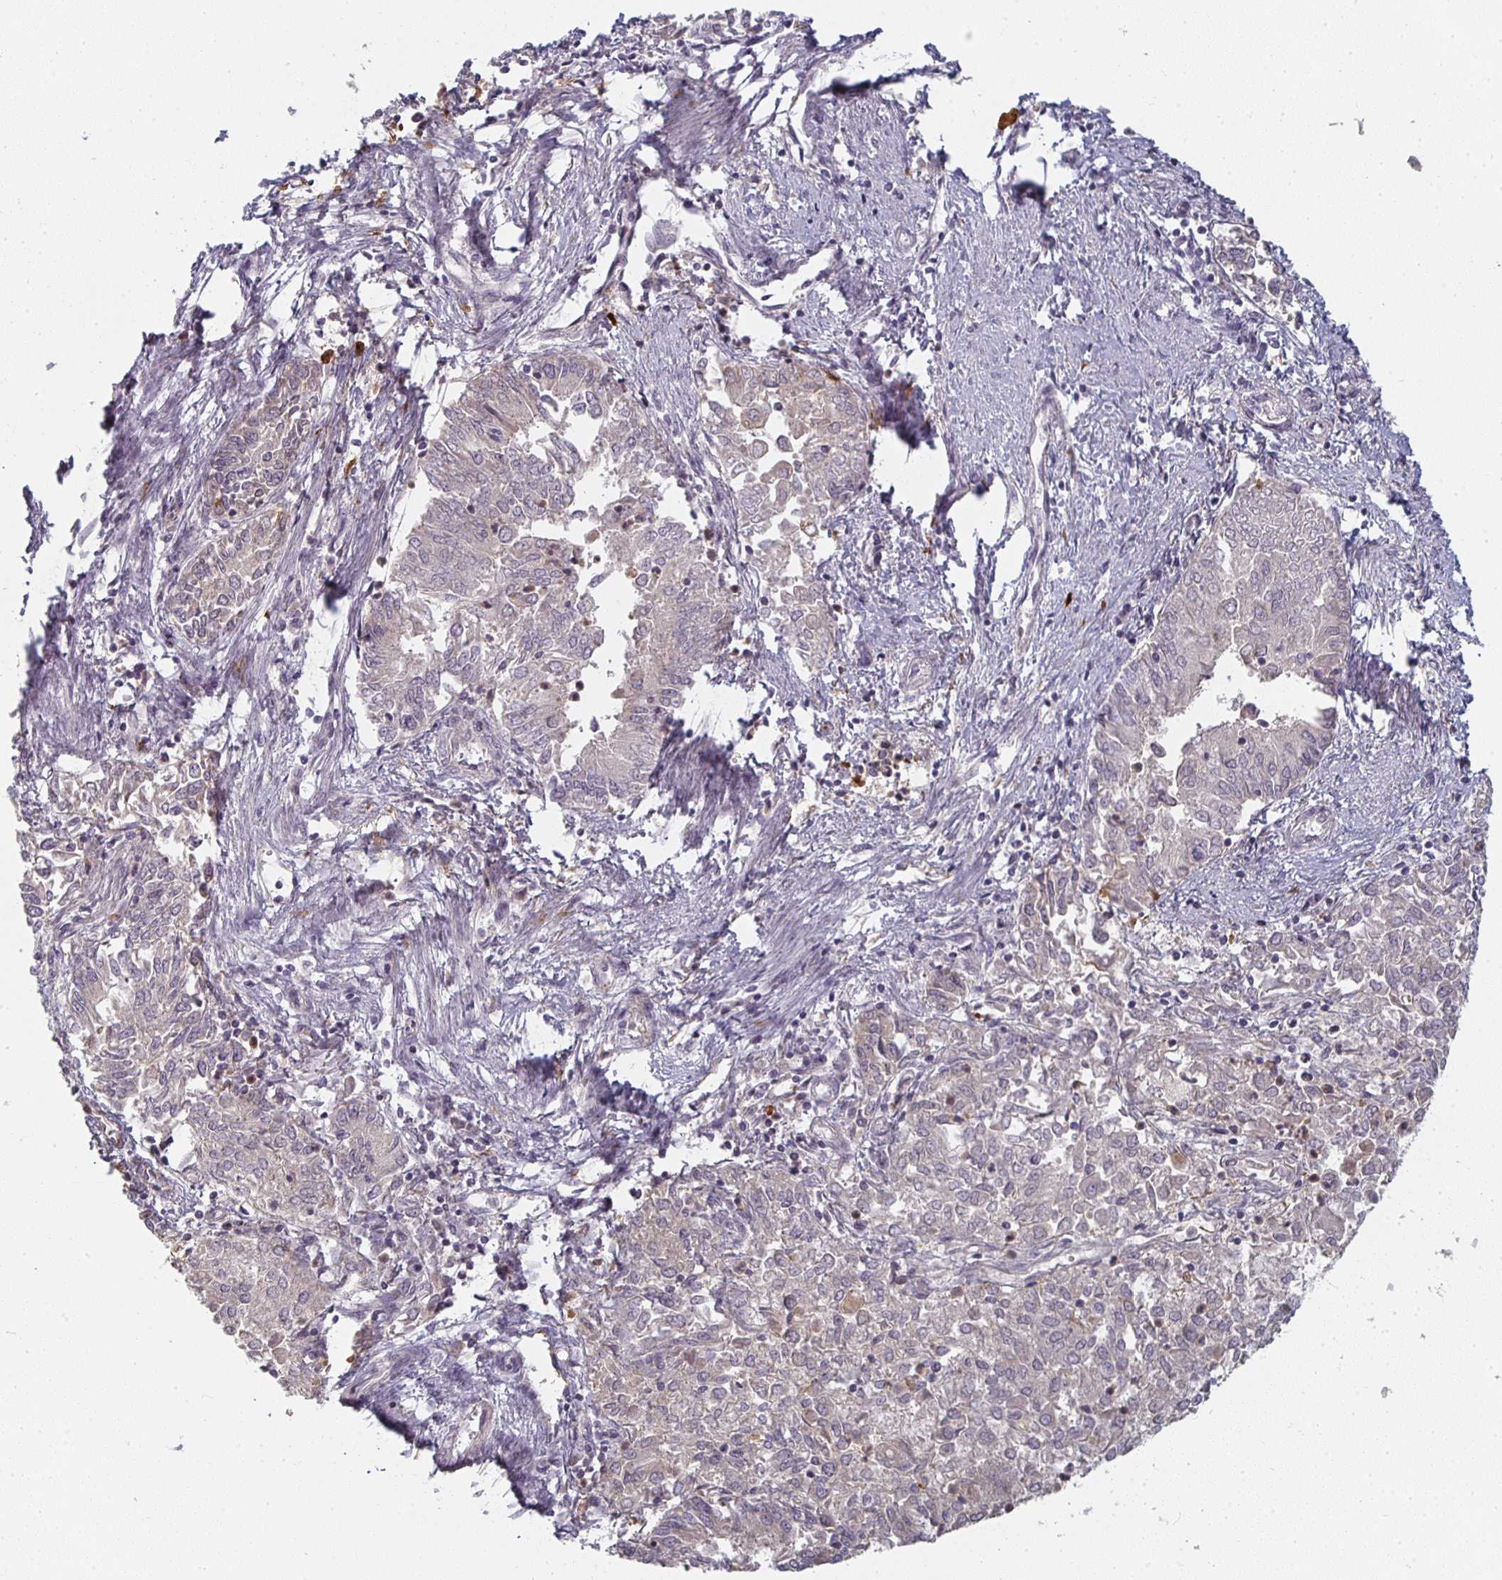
{"staining": {"intensity": "negative", "quantity": "none", "location": "none"}, "tissue": "endometrial cancer", "cell_type": "Tumor cells", "image_type": "cancer", "snomed": [{"axis": "morphology", "description": "Adenocarcinoma, NOS"}, {"axis": "topography", "description": "Endometrium"}], "caption": "Endometrial cancer (adenocarcinoma) was stained to show a protein in brown. There is no significant staining in tumor cells. Brightfield microscopy of immunohistochemistry stained with DAB (3,3'-diaminobenzidine) (brown) and hematoxylin (blue), captured at high magnification.", "gene": "CTHRC1", "patient": {"sex": "female", "age": 57}}